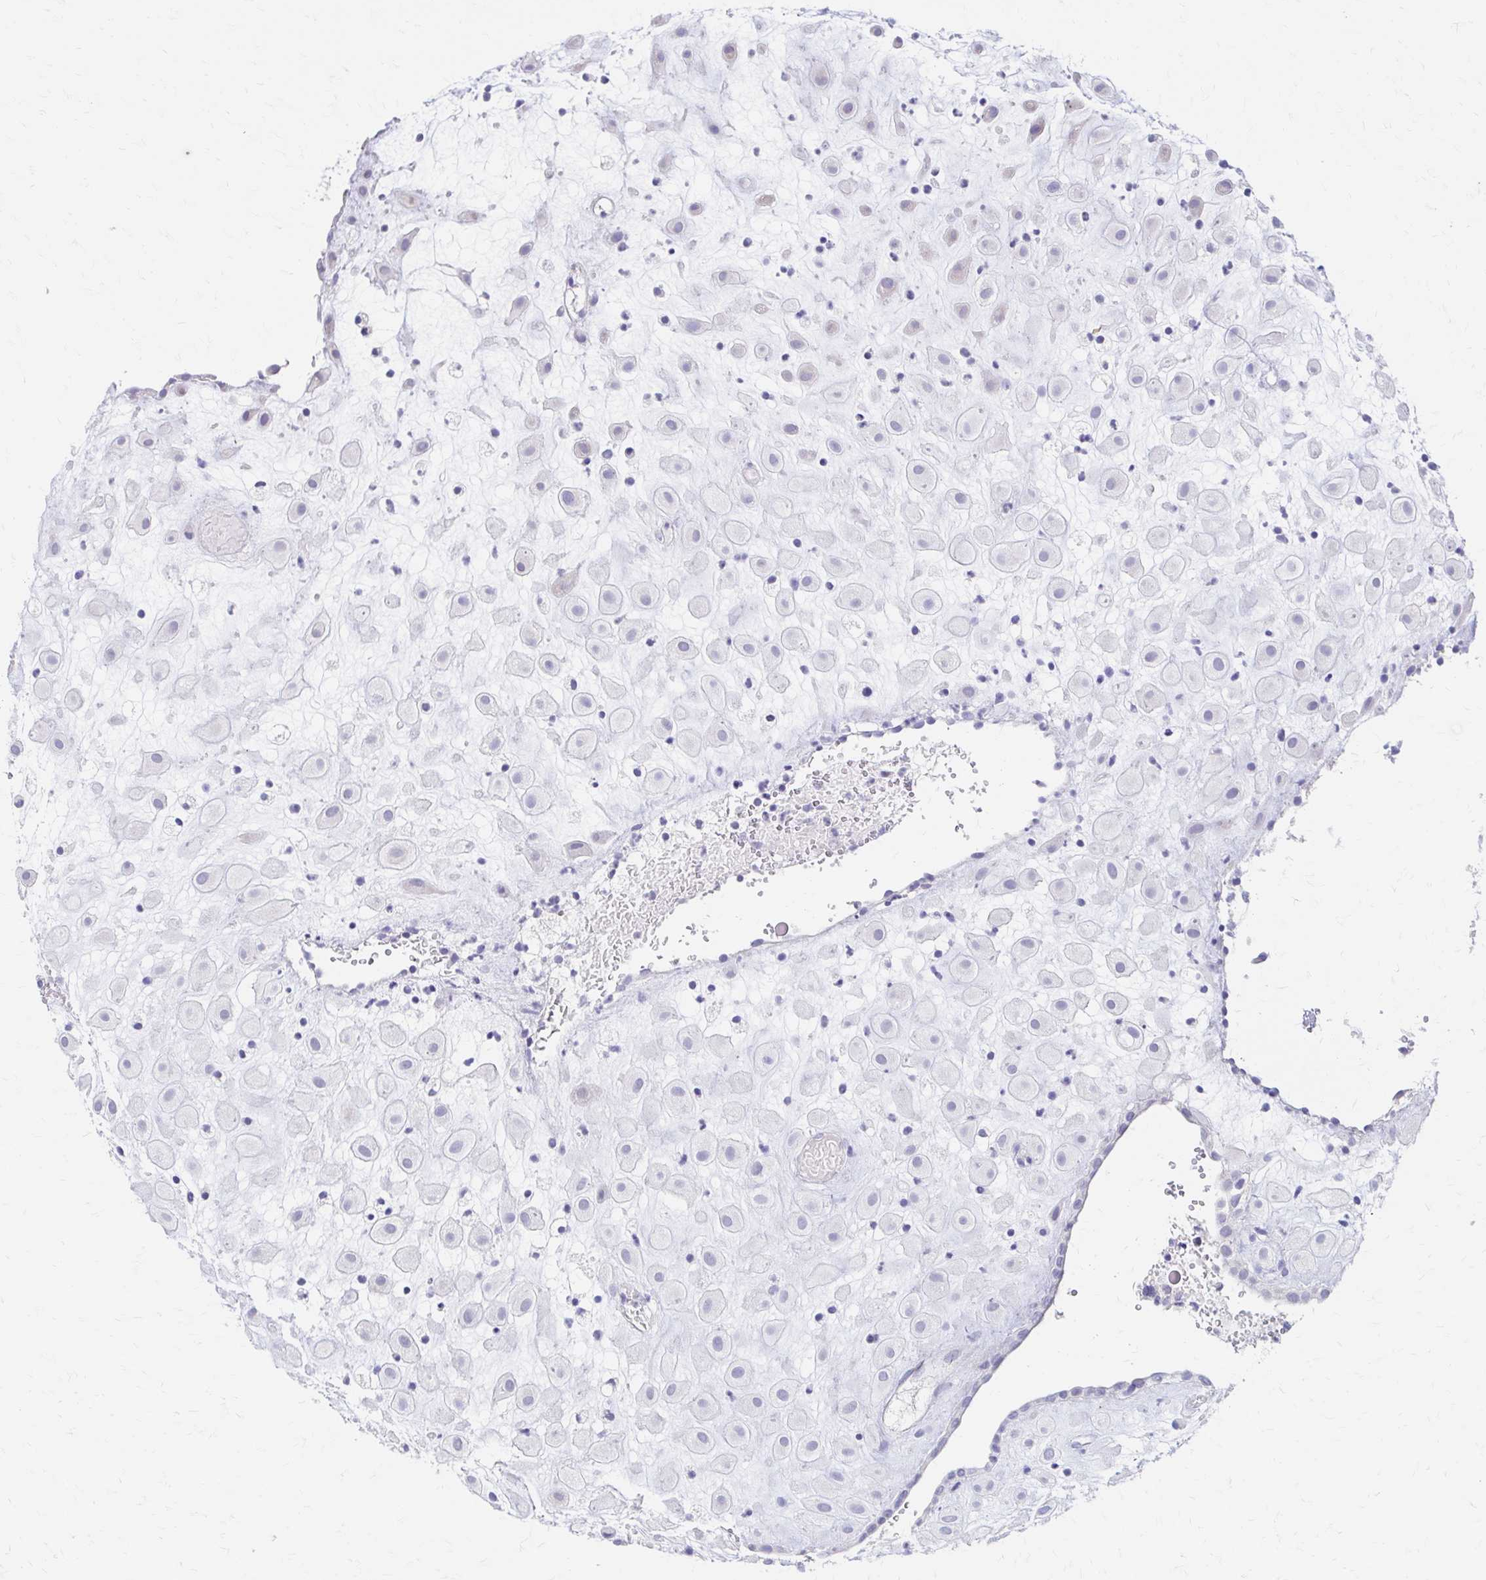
{"staining": {"intensity": "negative", "quantity": "none", "location": "none"}, "tissue": "placenta", "cell_type": "Decidual cells", "image_type": "normal", "snomed": [{"axis": "morphology", "description": "Normal tissue, NOS"}, {"axis": "topography", "description": "Placenta"}], "caption": "The micrograph displays no staining of decidual cells in benign placenta. (Stains: DAB (3,3'-diaminobenzidine) immunohistochemistry with hematoxylin counter stain, Microscopy: brightfield microscopy at high magnification).", "gene": "AZGP1", "patient": {"sex": "female", "age": 24}}